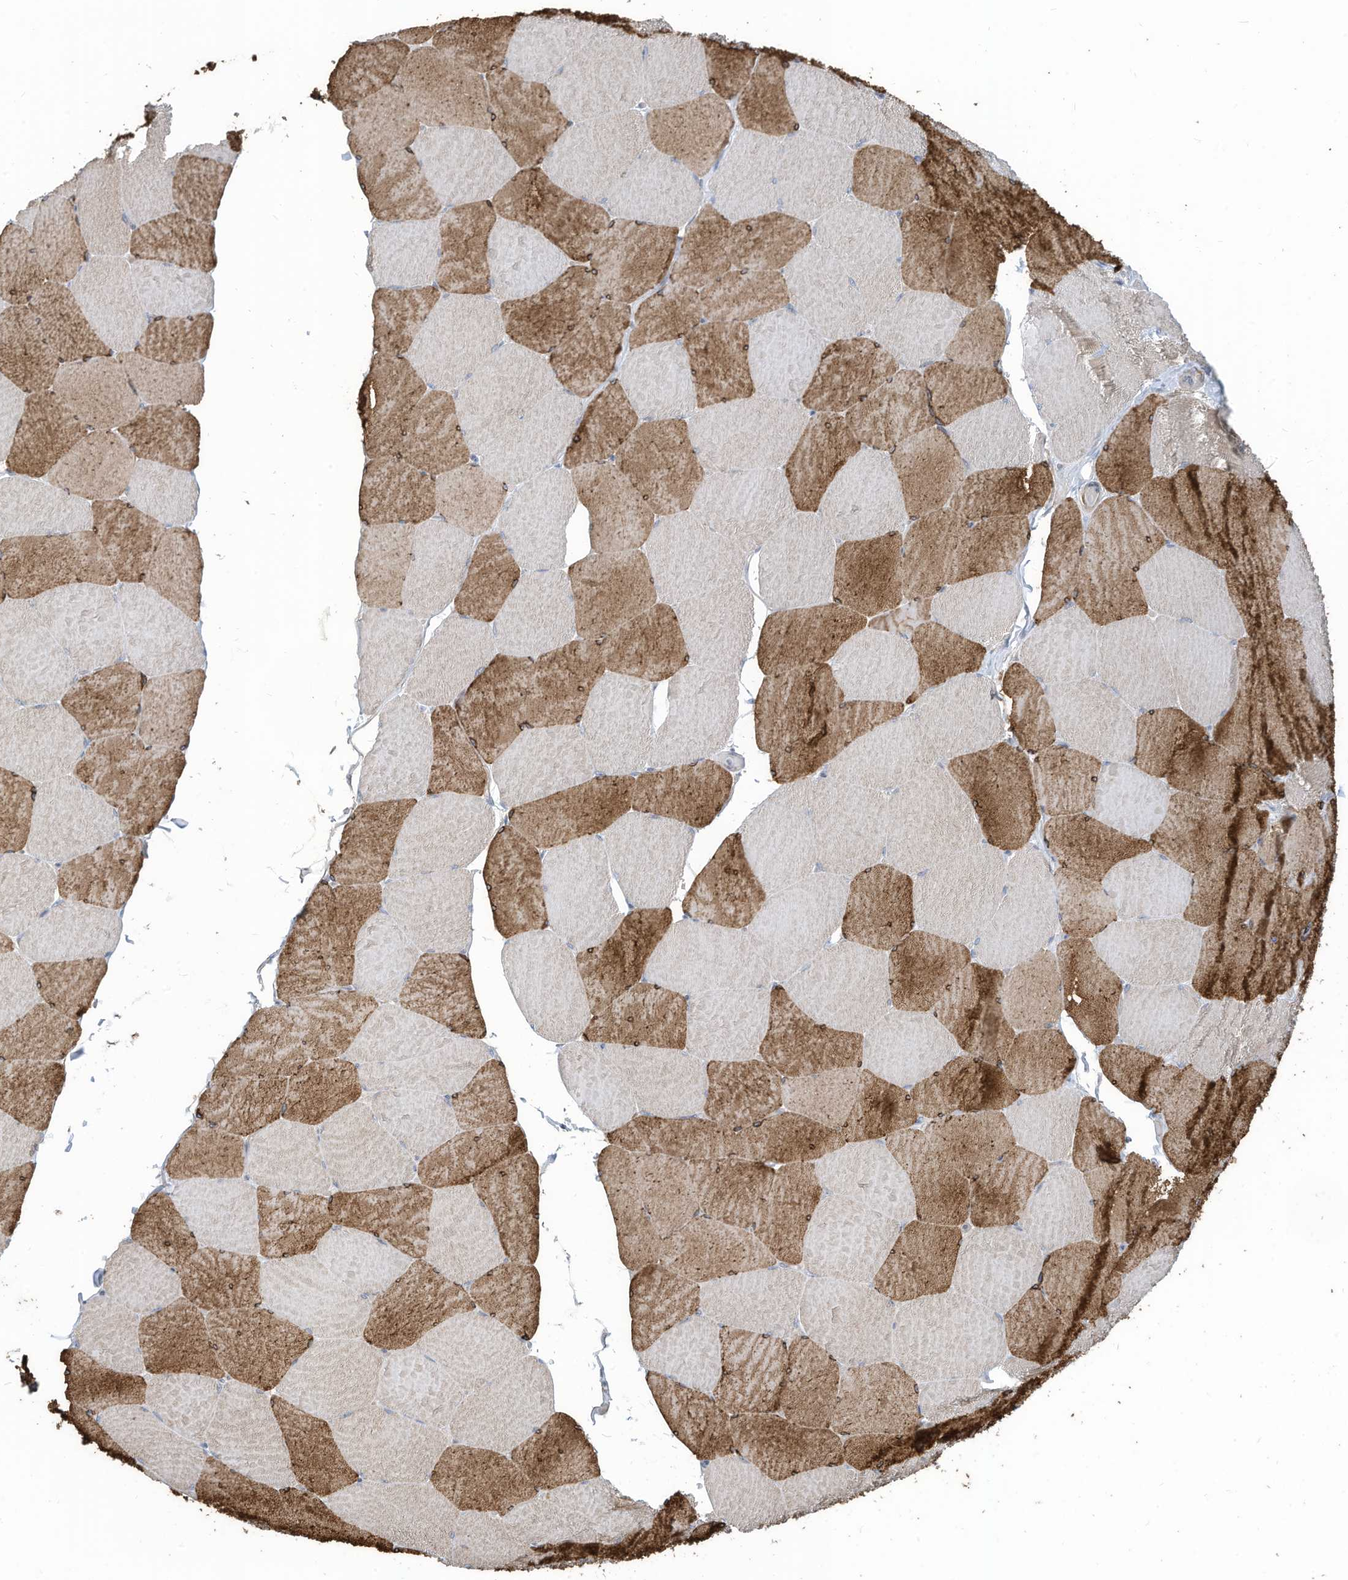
{"staining": {"intensity": "moderate", "quantity": "25%-75%", "location": "cytoplasmic/membranous"}, "tissue": "skeletal muscle", "cell_type": "Myocytes", "image_type": "normal", "snomed": [{"axis": "morphology", "description": "Normal tissue, NOS"}, {"axis": "topography", "description": "Skeletal muscle"}, {"axis": "topography", "description": "Head-Neck"}], "caption": "The micrograph reveals immunohistochemical staining of unremarkable skeletal muscle. There is moderate cytoplasmic/membranous staining is identified in about 25%-75% of myocytes. (DAB (3,3'-diaminobenzidine) = brown stain, brightfield microscopy at high magnification).", "gene": "GPATCH3", "patient": {"sex": "male", "age": 66}}